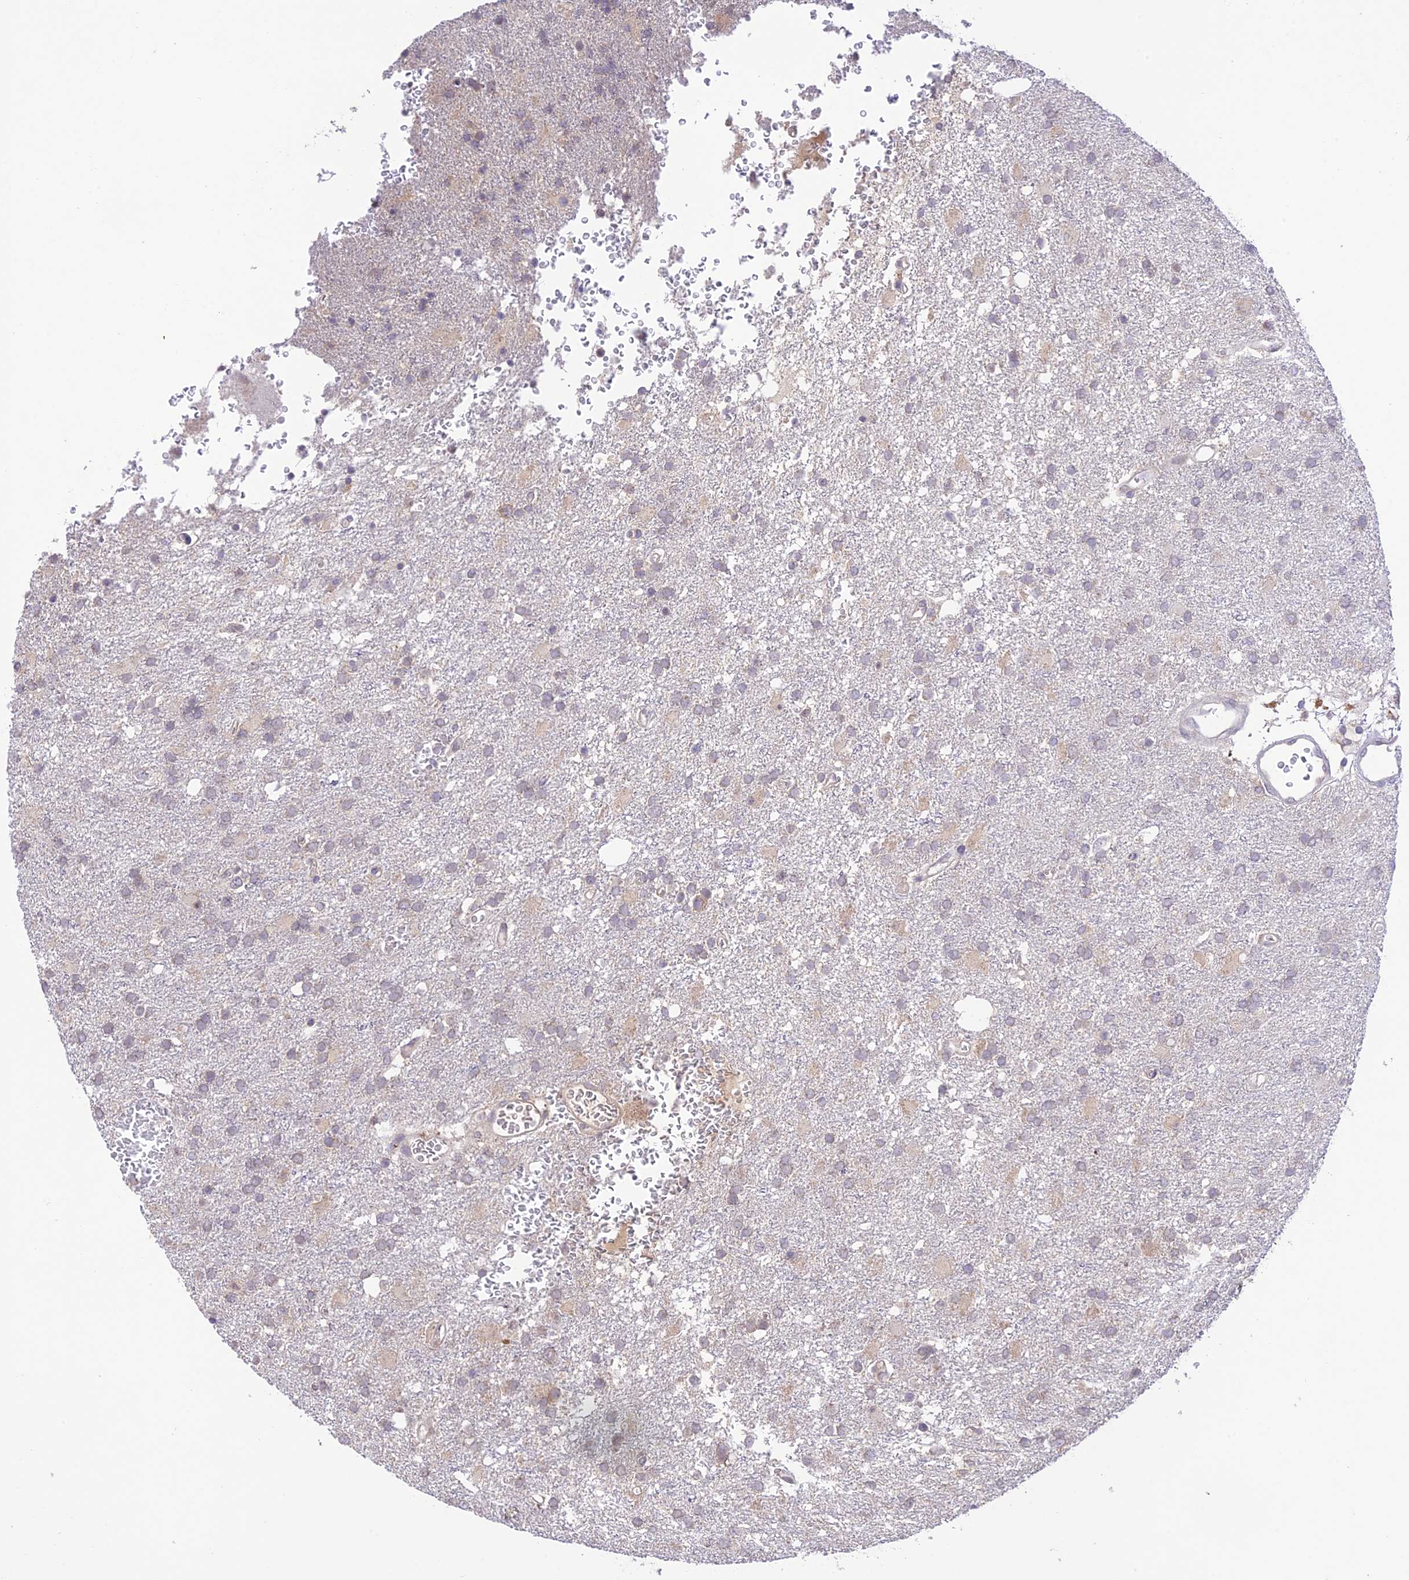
{"staining": {"intensity": "negative", "quantity": "none", "location": "none"}, "tissue": "glioma", "cell_type": "Tumor cells", "image_type": "cancer", "snomed": [{"axis": "morphology", "description": "Glioma, malignant, High grade"}, {"axis": "topography", "description": "Brain"}], "caption": "Immunohistochemistry photomicrograph of neoplastic tissue: glioma stained with DAB (3,3'-diaminobenzidine) displays no significant protein expression in tumor cells. (DAB immunohistochemistry (IHC), high magnification).", "gene": "TEKT1", "patient": {"sex": "female", "age": 74}}